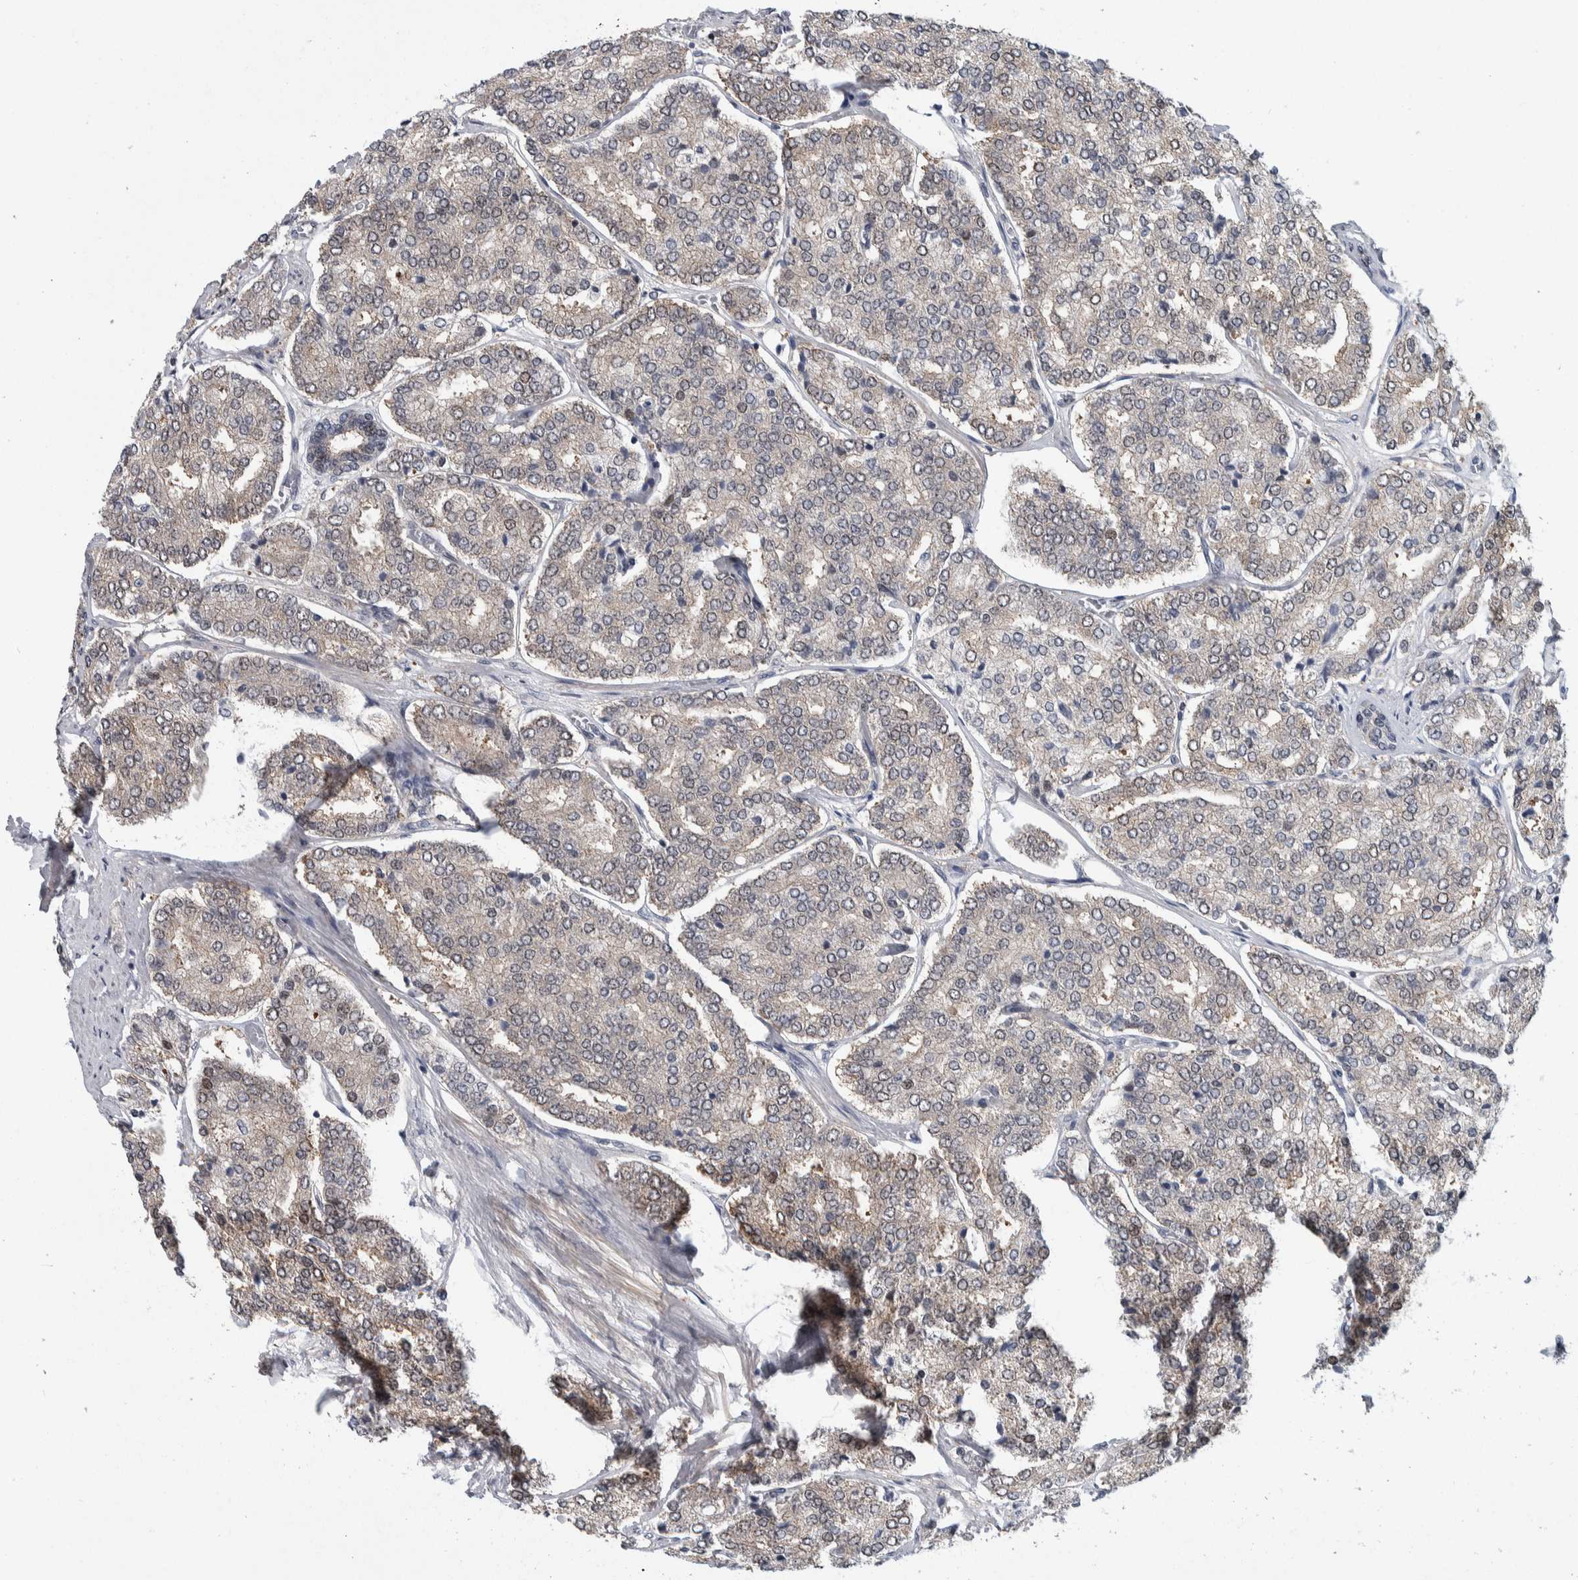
{"staining": {"intensity": "negative", "quantity": "none", "location": "none"}, "tissue": "prostate cancer", "cell_type": "Tumor cells", "image_type": "cancer", "snomed": [{"axis": "morphology", "description": "Adenocarcinoma, High grade"}, {"axis": "topography", "description": "Prostate"}], "caption": "A micrograph of prostate cancer stained for a protein exhibits no brown staining in tumor cells.", "gene": "PTPA", "patient": {"sex": "male", "age": 65}}